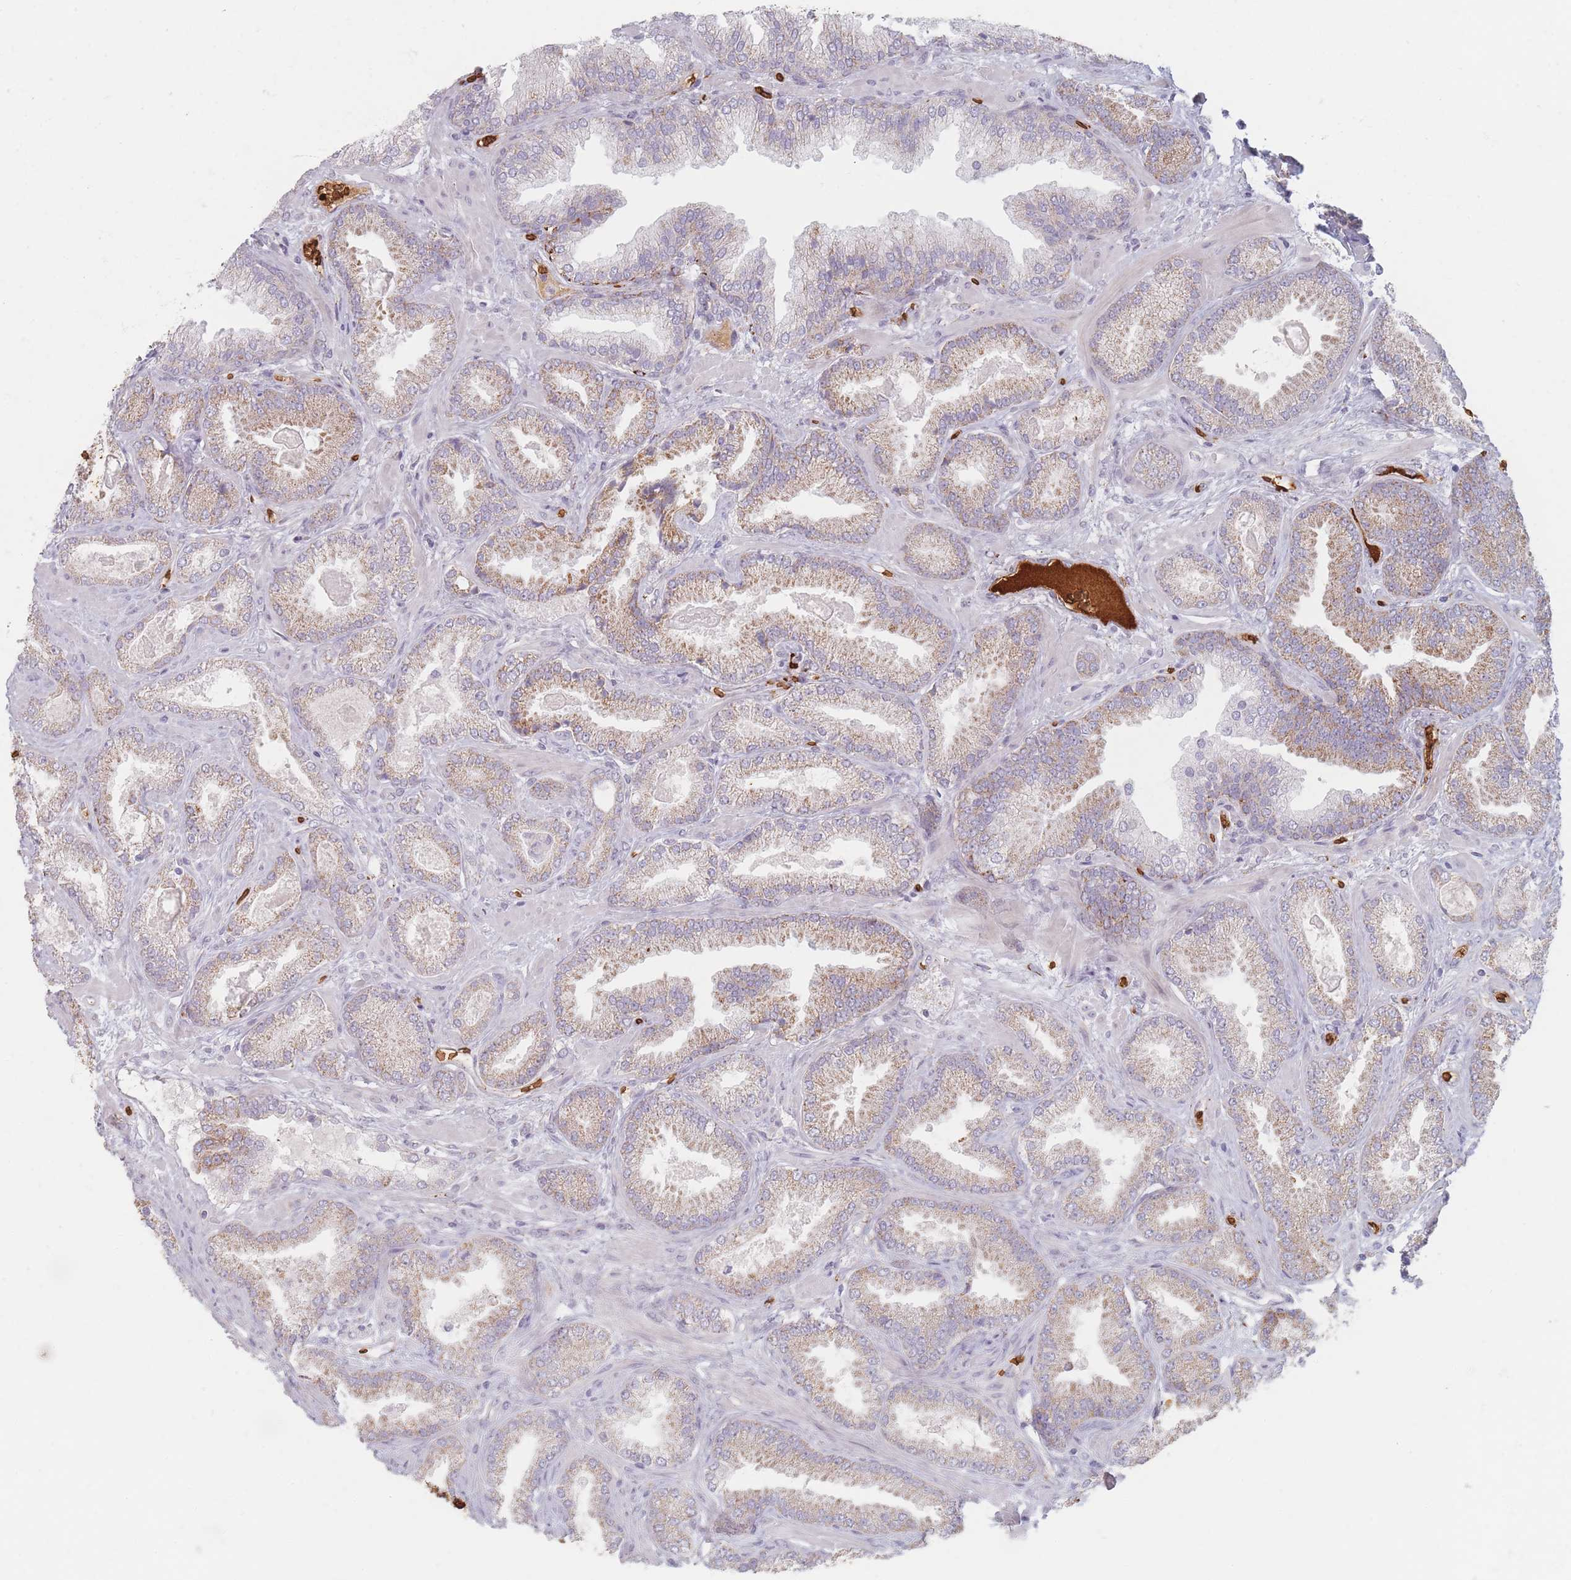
{"staining": {"intensity": "weak", "quantity": ">75%", "location": "cytoplasmic/membranous"}, "tissue": "prostate cancer", "cell_type": "Tumor cells", "image_type": "cancer", "snomed": [{"axis": "morphology", "description": "Adenocarcinoma, Low grade"}, {"axis": "topography", "description": "Prostate"}], "caption": "Immunohistochemistry staining of prostate cancer (adenocarcinoma (low-grade)), which exhibits low levels of weak cytoplasmic/membranous expression in approximately >75% of tumor cells indicating weak cytoplasmic/membranous protein staining. The staining was performed using DAB (brown) for protein detection and nuclei were counterstained in hematoxylin (blue).", "gene": "SLC2A6", "patient": {"sex": "male", "age": 62}}